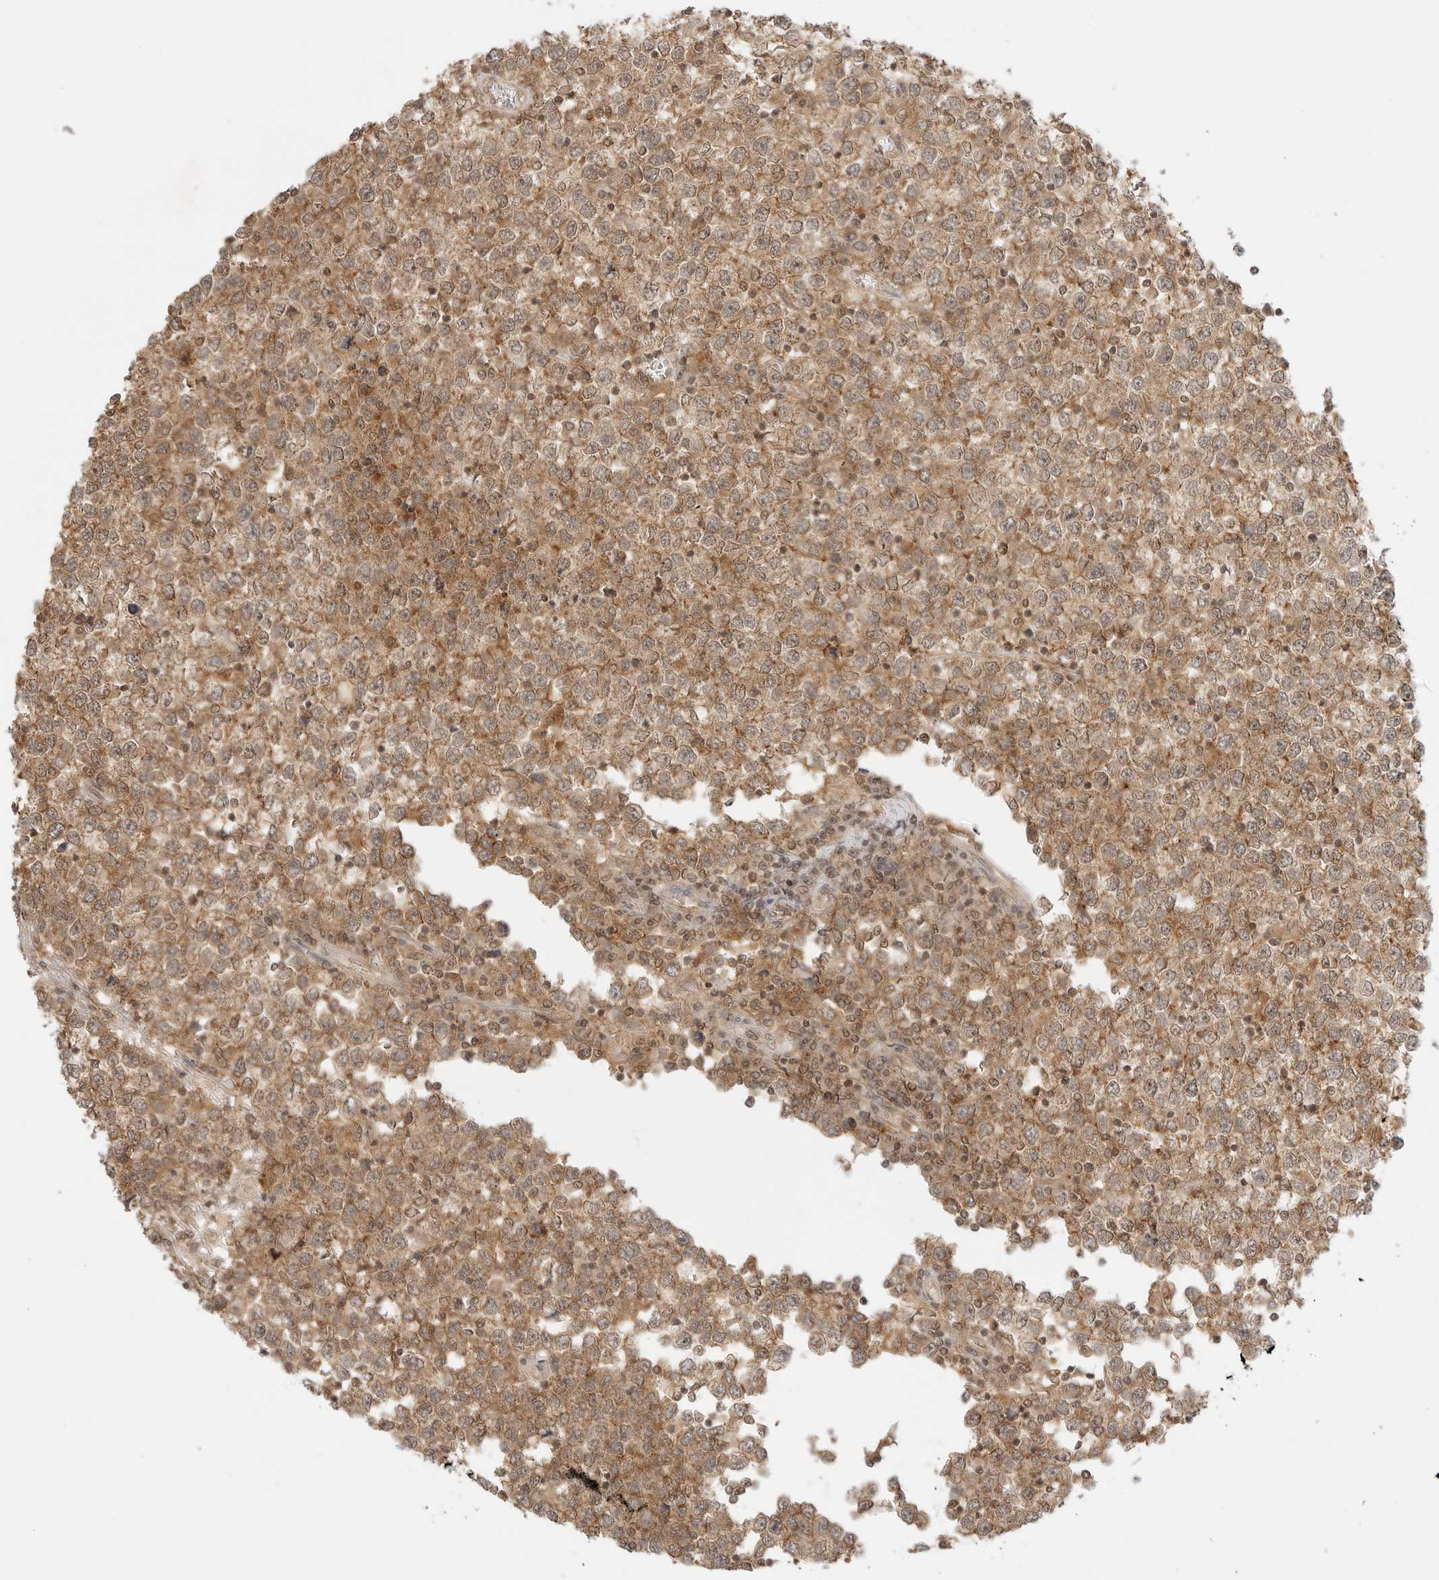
{"staining": {"intensity": "moderate", "quantity": ">75%", "location": "cytoplasmic/membranous"}, "tissue": "testis cancer", "cell_type": "Tumor cells", "image_type": "cancer", "snomed": [{"axis": "morphology", "description": "Seminoma, NOS"}, {"axis": "topography", "description": "Testis"}], "caption": "An immunohistochemistry histopathology image of neoplastic tissue is shown. Protein staining in brown highlights moderate cytoplasmic/membranous positivity in testis seminoma within tumor cells. Nuclei are stained in blue.", "gene": "EPHA1", "patient": {"sex": "male", "age": 65}}